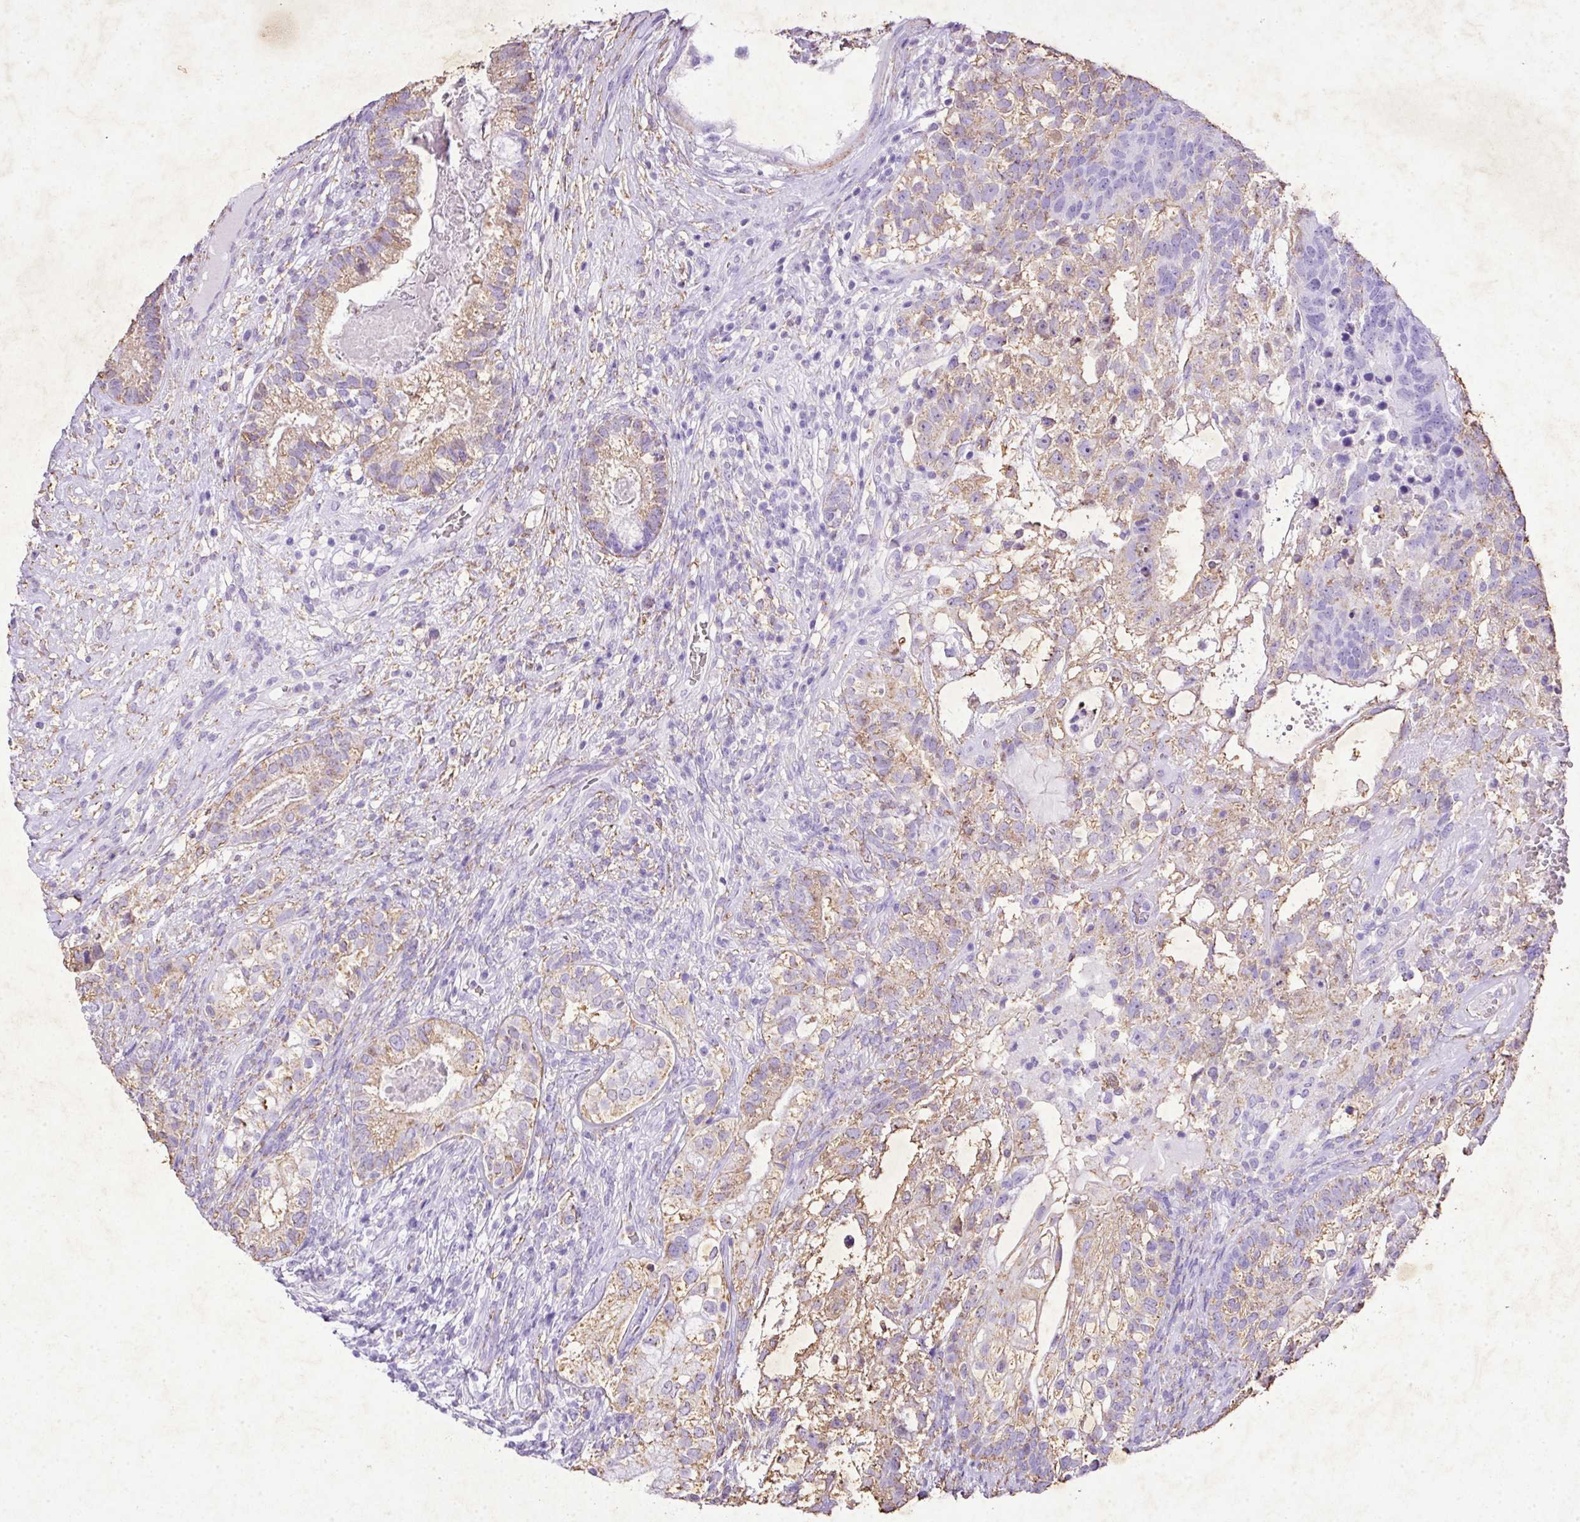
{"staining": {"intensity": "weak", "quantity": ">75%", "location": "cytoplasmic/membranous"}, "tissue": "testis cancer", "cell_type": "Tumor cells", "image_type": "cancer", "snomed": [{"axis": "morphology", "description": "Seminoma, NOS"}, {"axis": "morphology", "description": "Carcinoma, Embryonal, NOS"}, {"axis": "topography", "description": "Testis"}], "caption": "Testis cancer (seminoma) stained for a protein (brown) displays weak cytoplasmic/membranous positive positivity in about >75% of tumor cells.", "gene": "KCNJ11", "patient": {"sex": "male", "age": 41}}